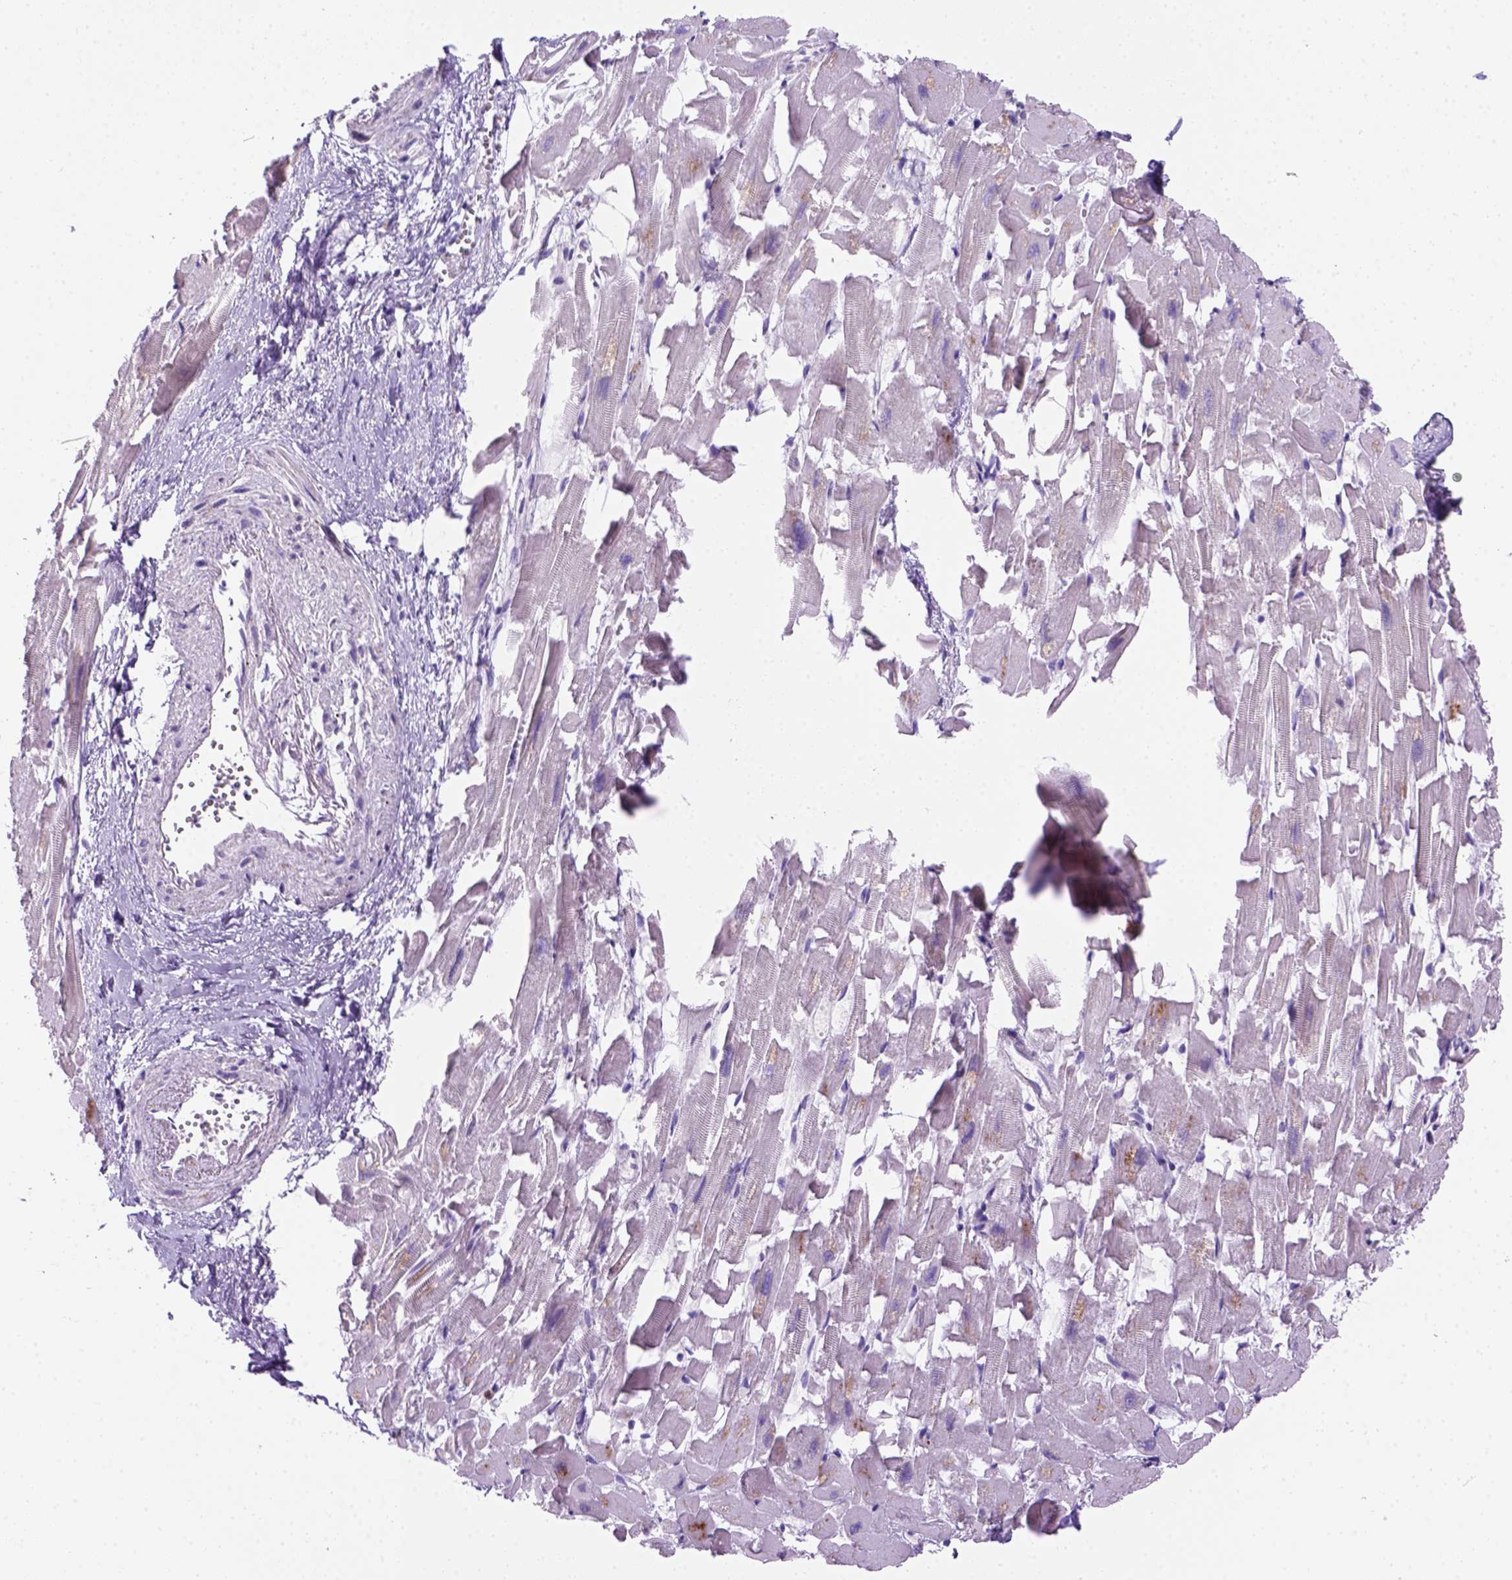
{"staining": {"intensity": "negative", "quantity": "none", "location": "none"}, "tissue": "heart muscle", "cell_type": "Cardiomyocytes", "image_type": "normal", "snomed": [{"axis": "morphology", "description": "Normal tissue, NOS"}, {"axis": "topography", "description": "Heart"}], "caption": "The micrograph demonstrates no significant positivity in cardiomyocytes of heart muscle. The staining was performed using DAB to visualize the protein expression in brown, while the nuclei were stained in blue with hematoxylin (Magnification: 20x).", "gene": "CD3E", "patient": {"sex": "female", "age": 64}}